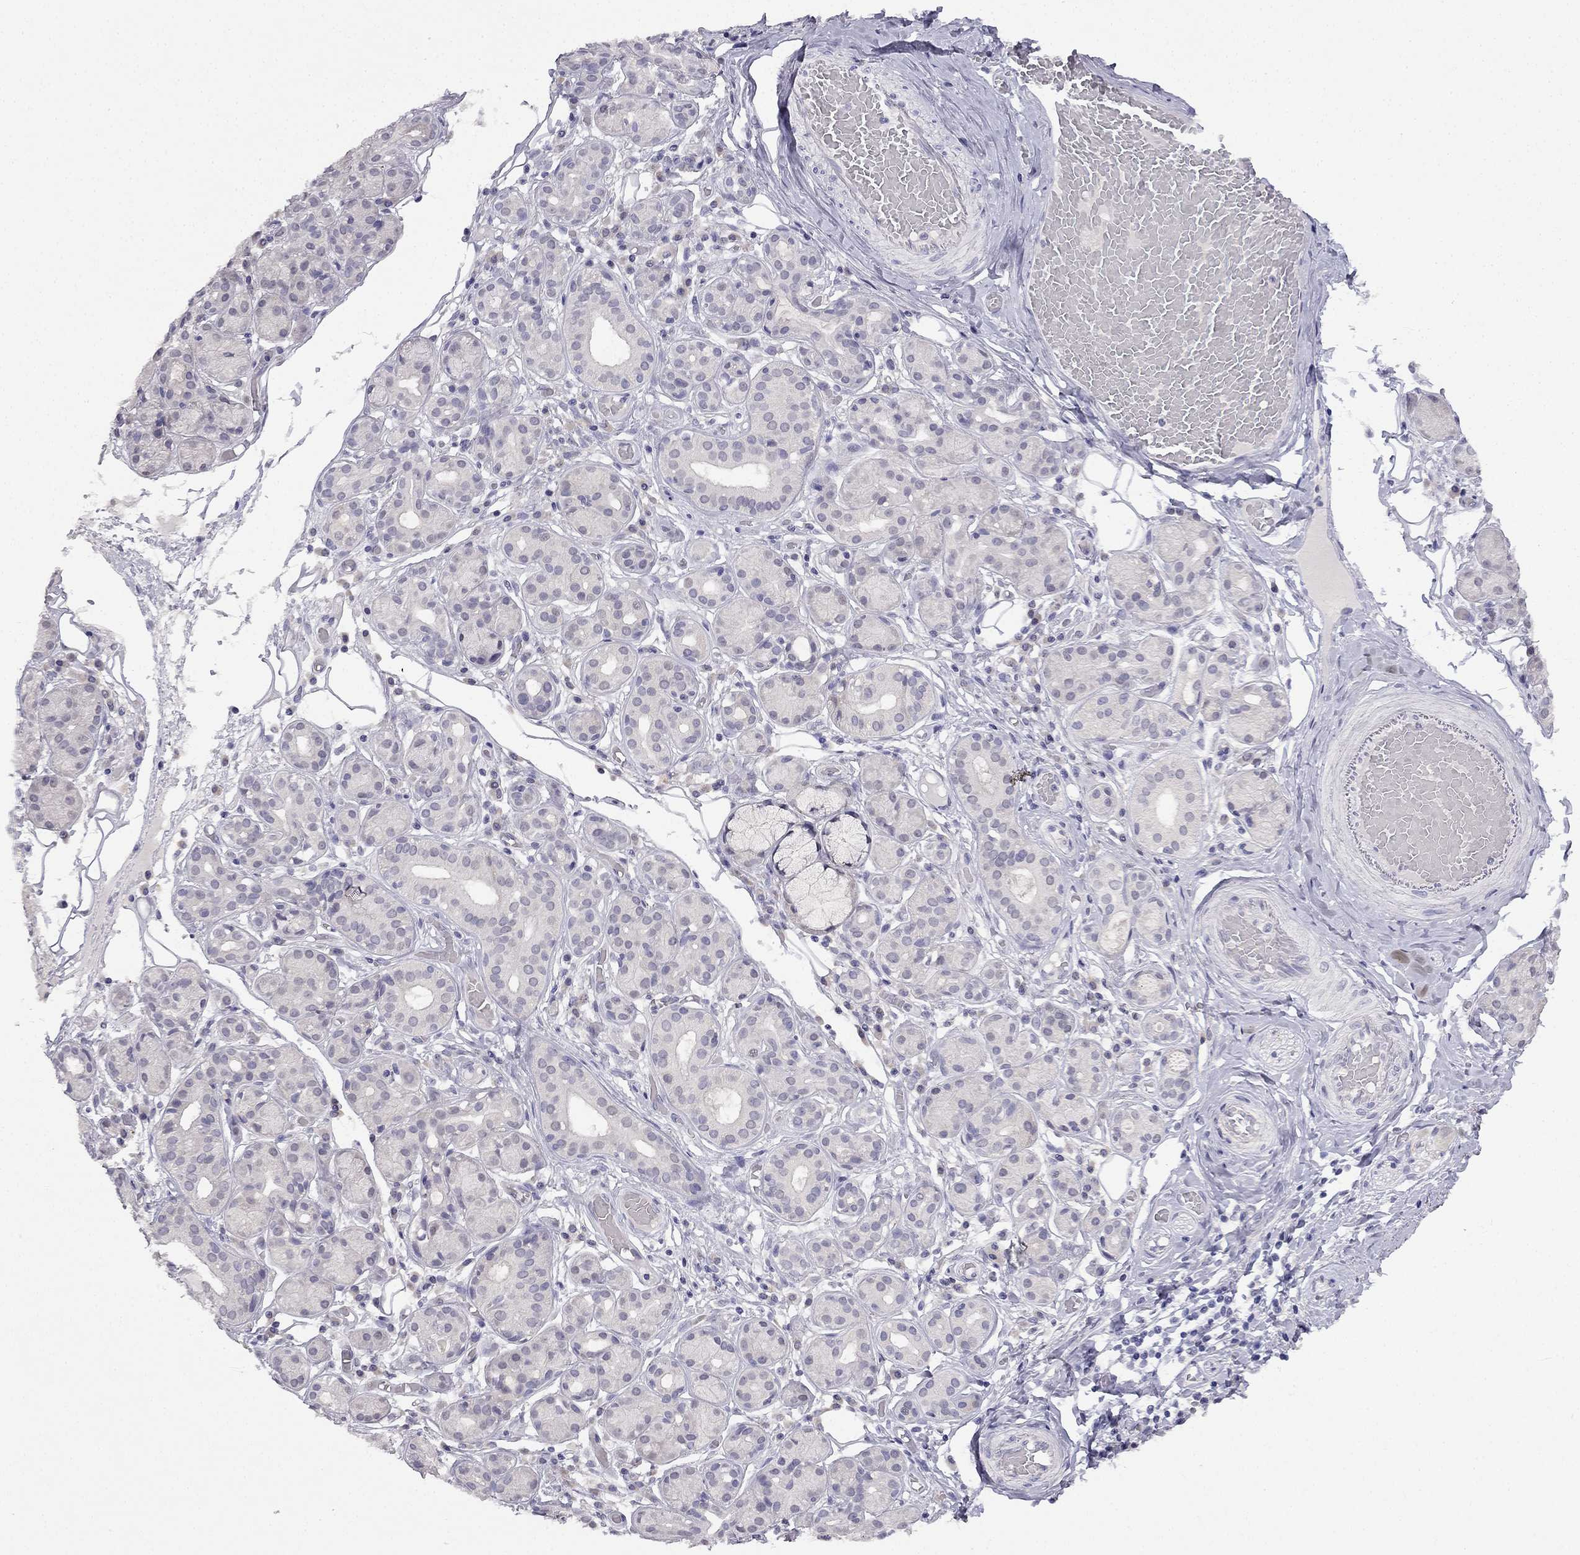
{"staining": {"intensity": "negative", "quantity": "none", "location": "none"}, "tissue": "salivary gland", "cell_type": "Glandular cells", "image_type": "normal", "snomed": [{"axis": "morphology", "description": "Normal tissue, NOS"}, {"axis": "topography", "description": "Salivary gland"}, {"axis": "topography", "description": "Peripheral nerve tissue"}], "caption": "This is an immunohistochemistry micrograph of normal salivary gland. There is no staining in glandular cells.", "gene": "C16orf89", "patient": {"sex": "male", "age": 71}}